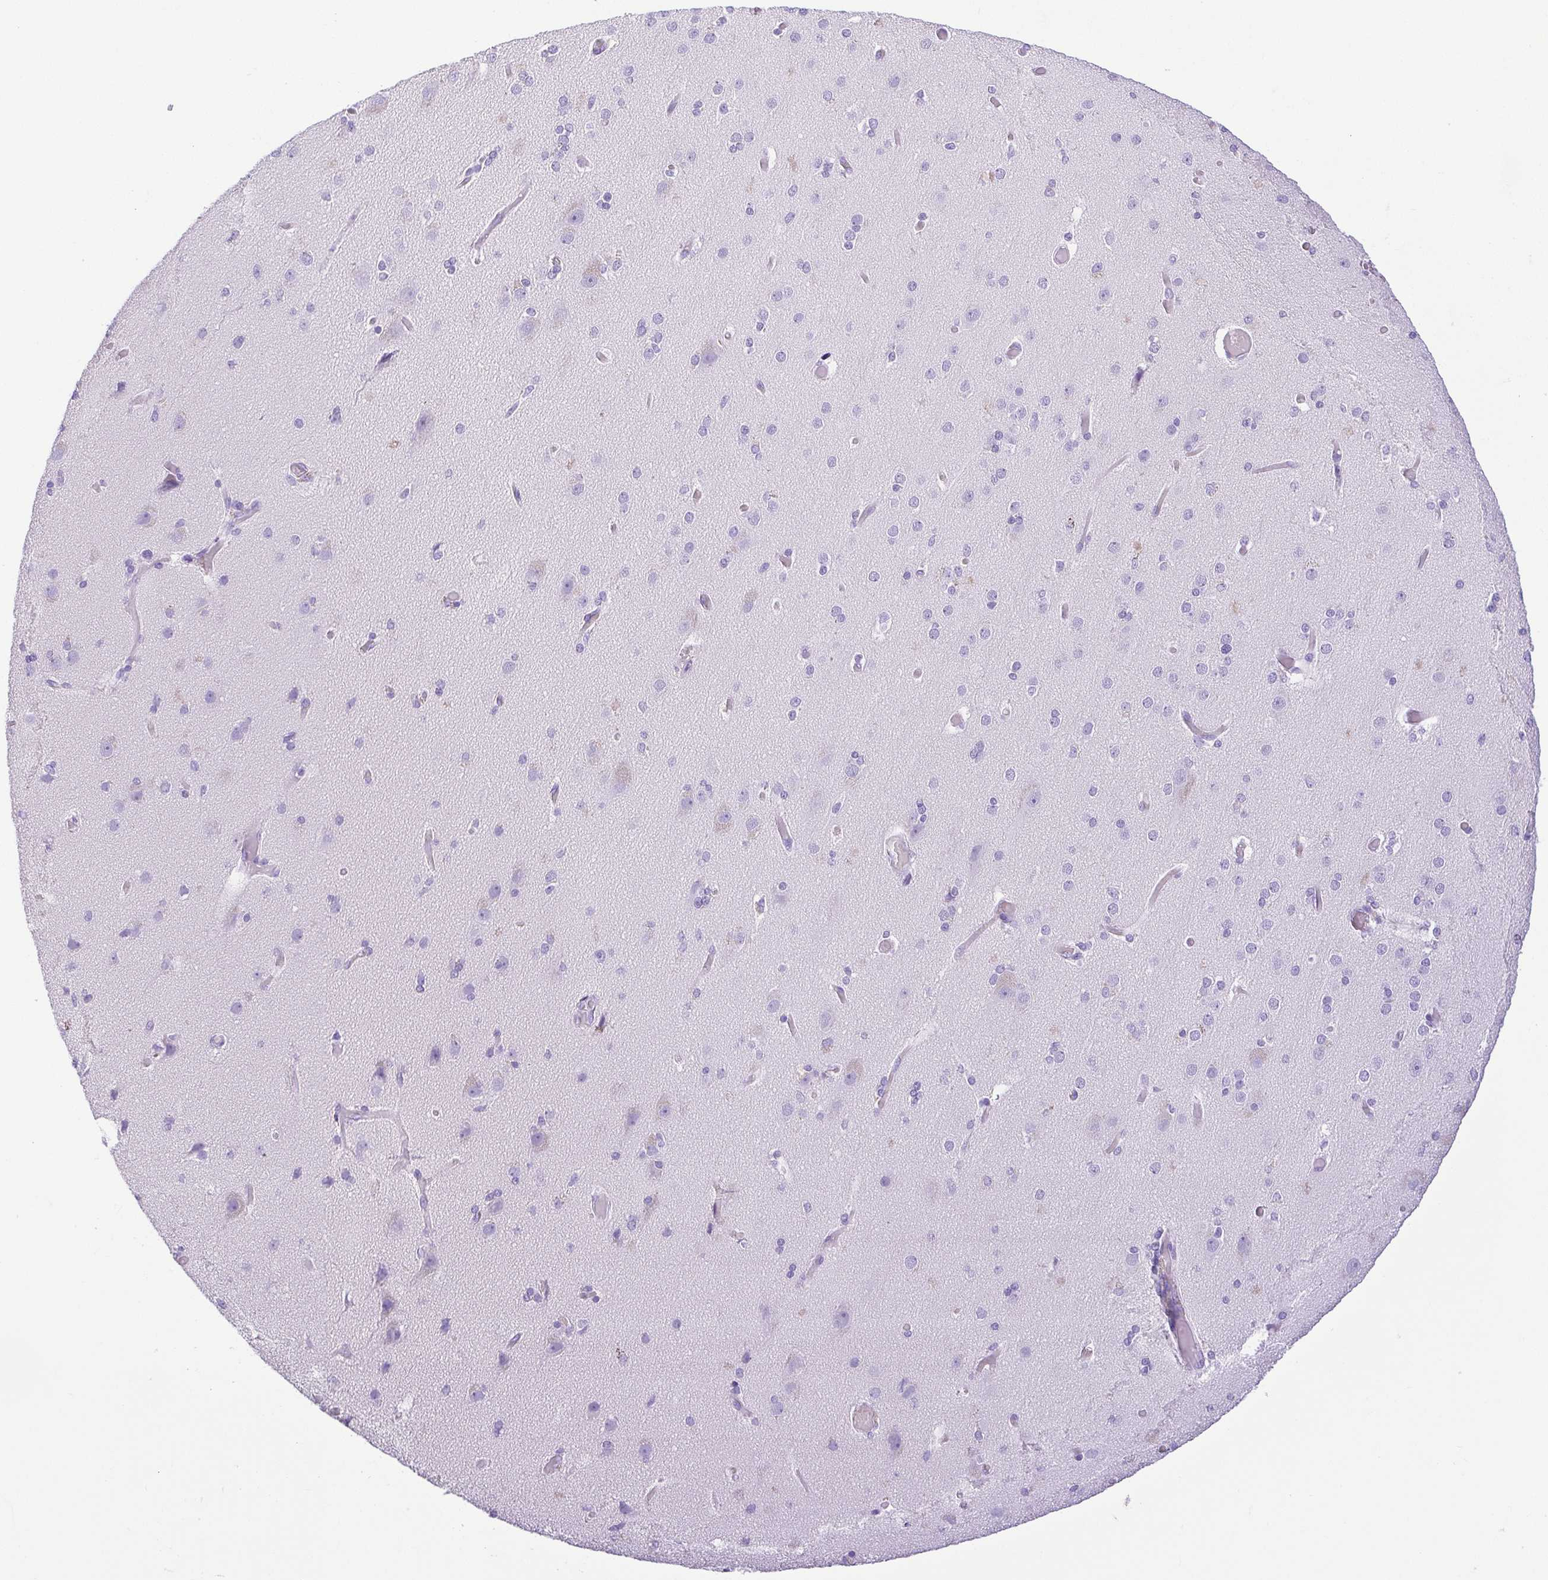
{"staining": {"intensity": "negative", "quantity": "none", "location": "none"}, "tissue": "cerebral cortex", "cell_type": "Endothelial cells", "image_type": "normal", "snomed": [{"axis": "morphology", "description": "Normal tissue, NOS"}, {"axis": "morphology", "description": "Glioma, malignant, High grade"}, {"axis": "topography", "description": "Cerebral cortex"}], "caption": "Immunohistochemical staining of benign human cerebral cortex displays no significant positivity in endothelial cells.", "gene": "CDSN", "patient": {"sex": "male", "age": 71}}